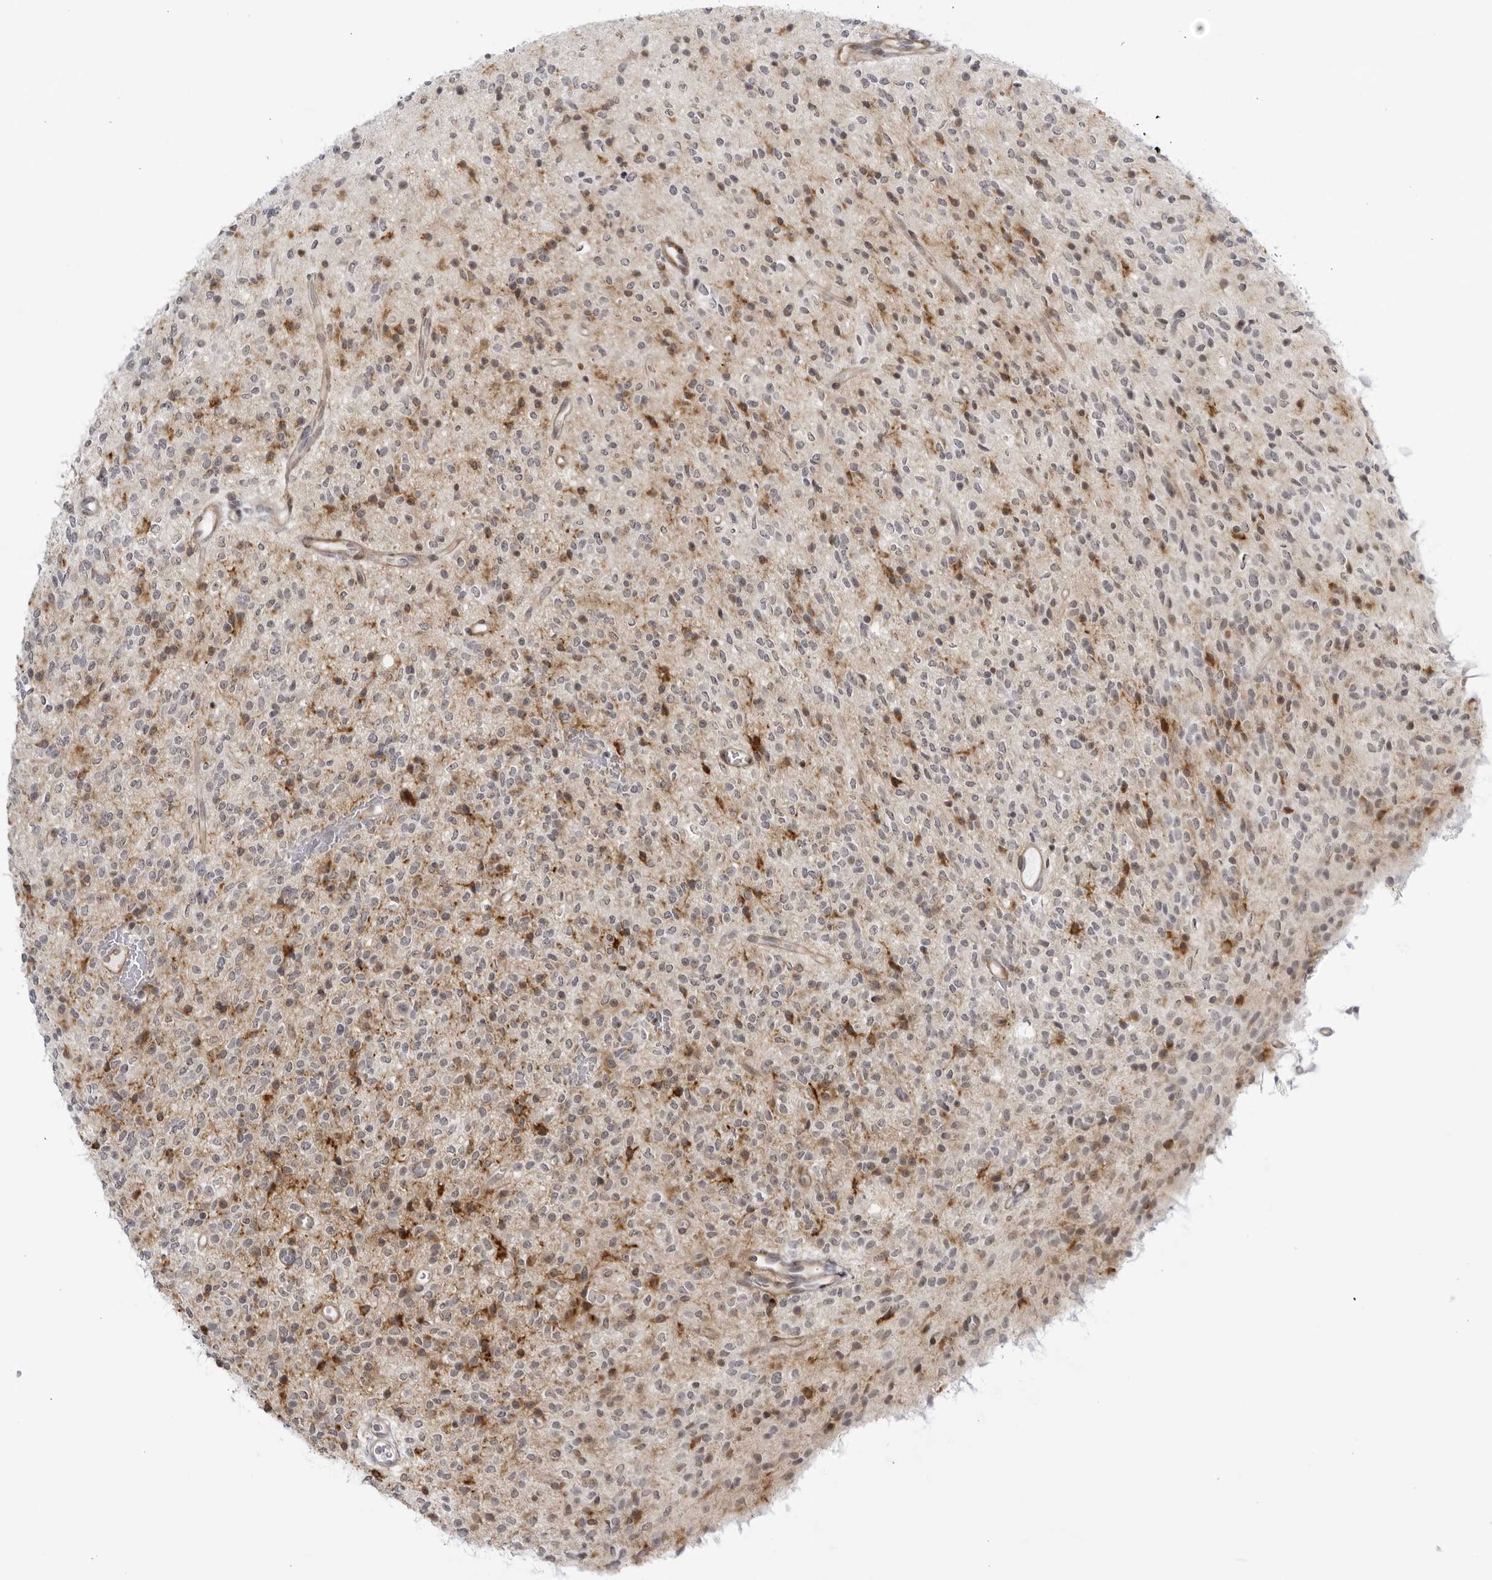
{"staining": {"intensity": "moderate", "quantity": "<25%", "location": "cytoplasmic/membranous"}, "tissue": "glioma", "cell_type": "Tumor cells", "image_type": "cancer", "snomed": [{"axis": "morphology", "description": "Glioma, malignant, High grade"}, {"axis": "topography", "description": "Brain"}], "caption": "Immunohistochemistry photomicrograph of high-grade glioma (malignant) stained for a protein (brown), which exhibits low levels of moderate cytoplasmic/membranous staining in about <25% of tumor cells.", "gene": "CNBD1", "patient": {"sex": "male", "age": 34}}